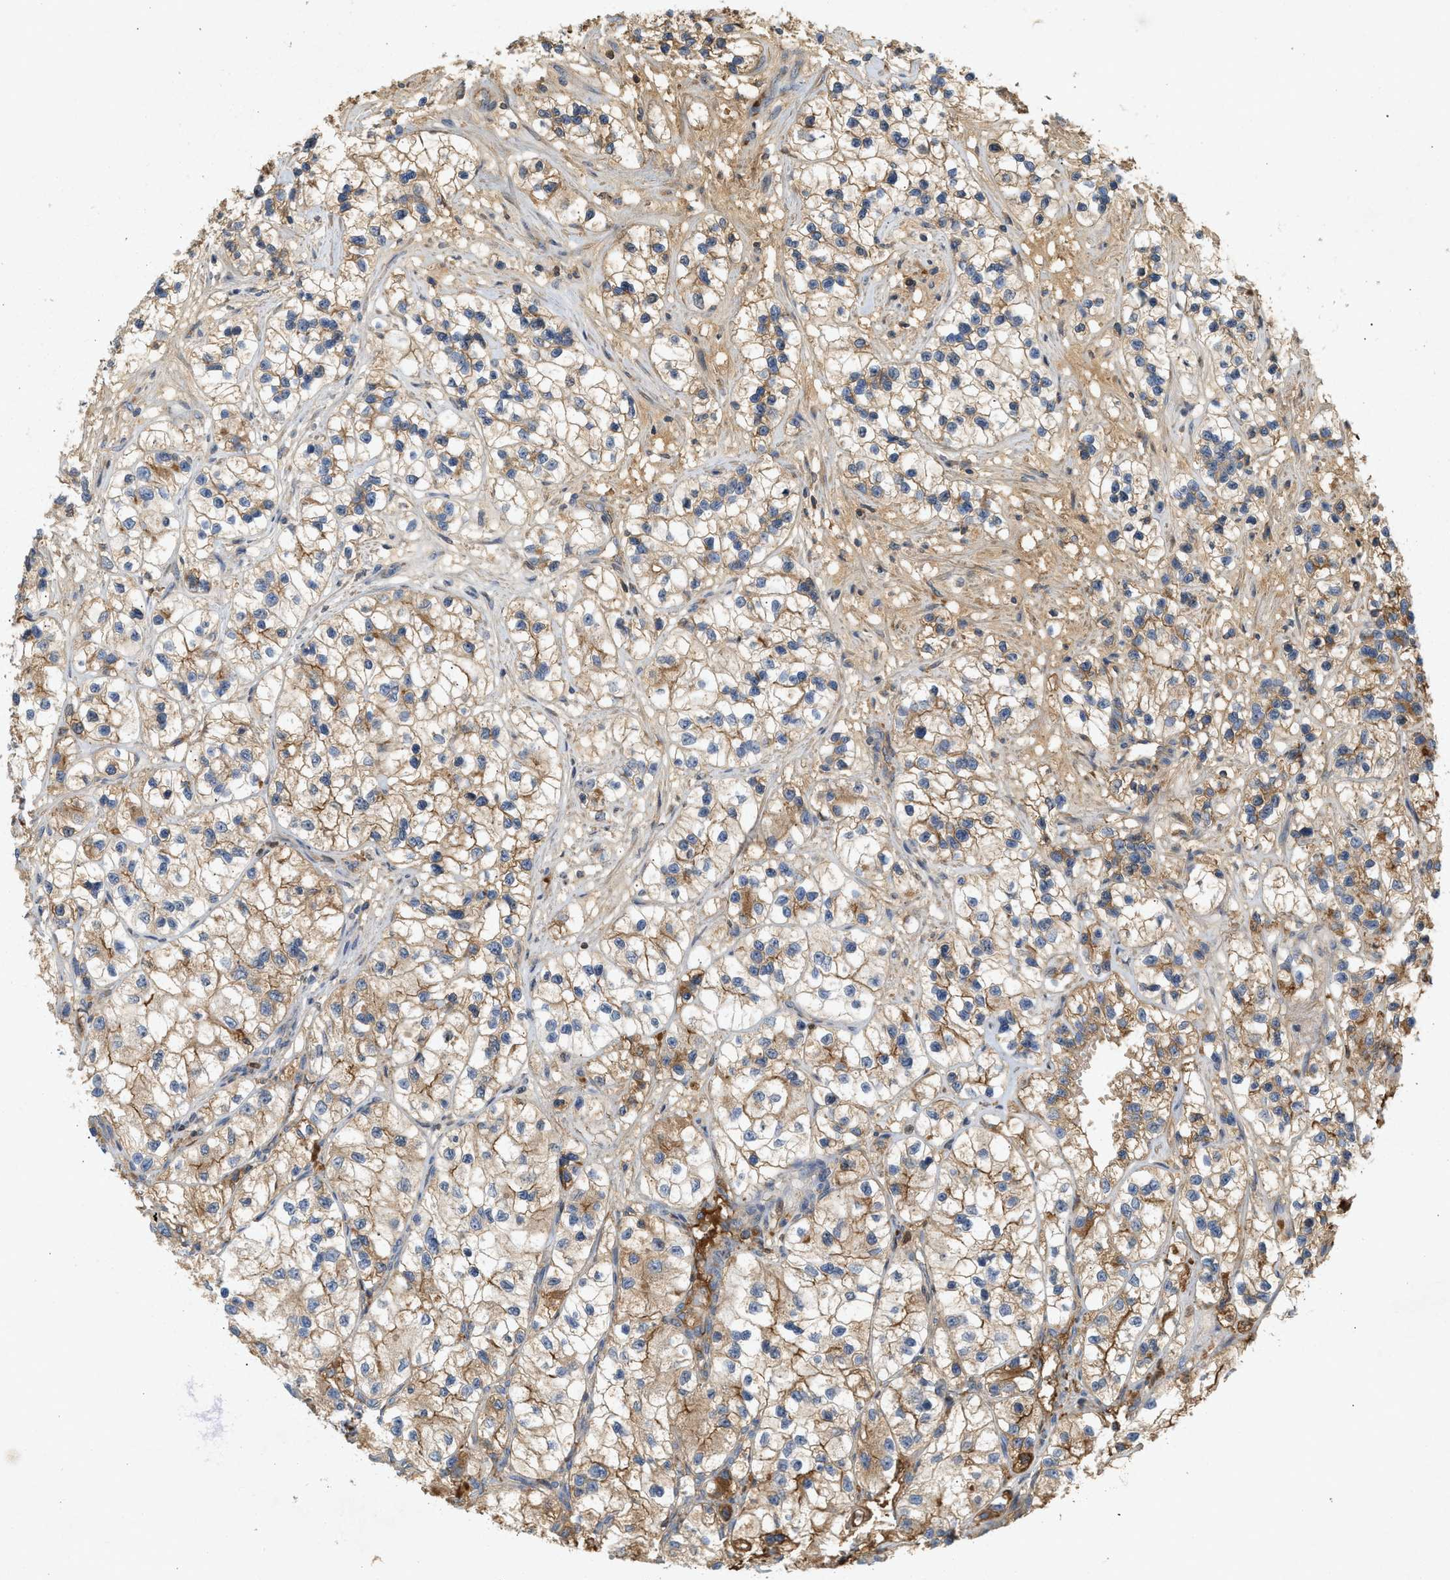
{"staining": {"intensity": "moderate", "quantity": "25%-75%", "location": "cytoplasmic/membranous"}, "tissue": "renal cancer", "cell_type": "Tumor cells", "image_type": "cancer", "snomed": [{"axis": "morphology", "description": "Adenocarcinoma, NOS"}, {"axis": "topography", "description": "Kidney"}], "caption": "This is a histology image of immunohistochemistry staining of adenocarcinoma (renal), which shows moderate expression in the cytoplasmic/membranous of tumor cells.", "gene": "F8", "patient": {"sex": "female", "age": 57}}